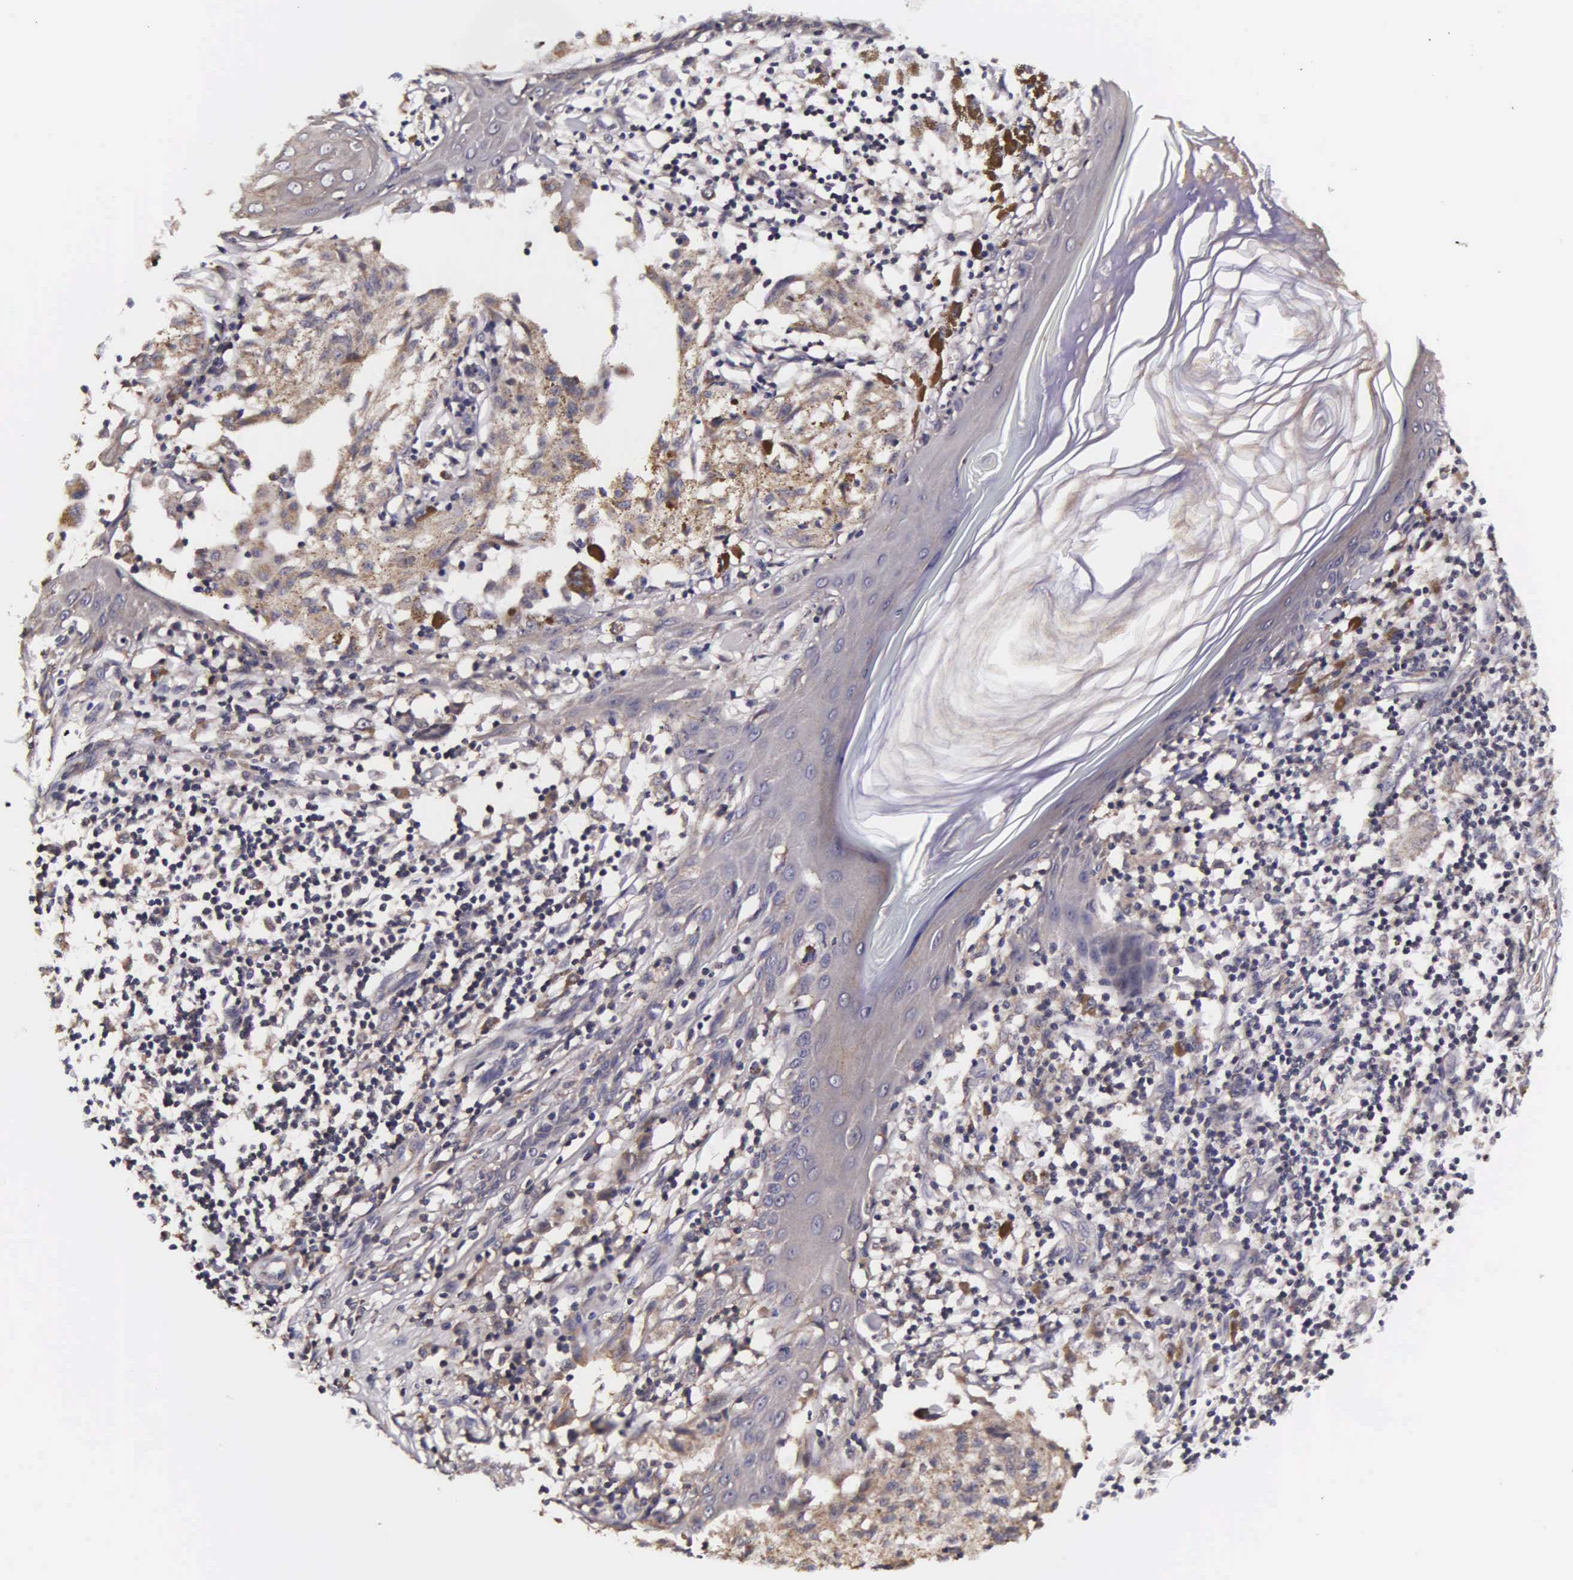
{"staining": {"intensity": "negative", "quantity": "none", "location": "none"}, "tissue": "melanoma", "cell_type": "Tumor cells", "image_type": "cancer", "snomed": [{"axis": "morphology", "description": "Malignant melanoma, NOS"}, {"axis": "topography", "description": "Skin"}], "caption": "A high-resolution image shows immunohistochemistry staining of malignant melanoma, which shows no significant staining in tumor cells.", "gene": "PSMA3", "patient": {"sex": "male", "age": 36}}